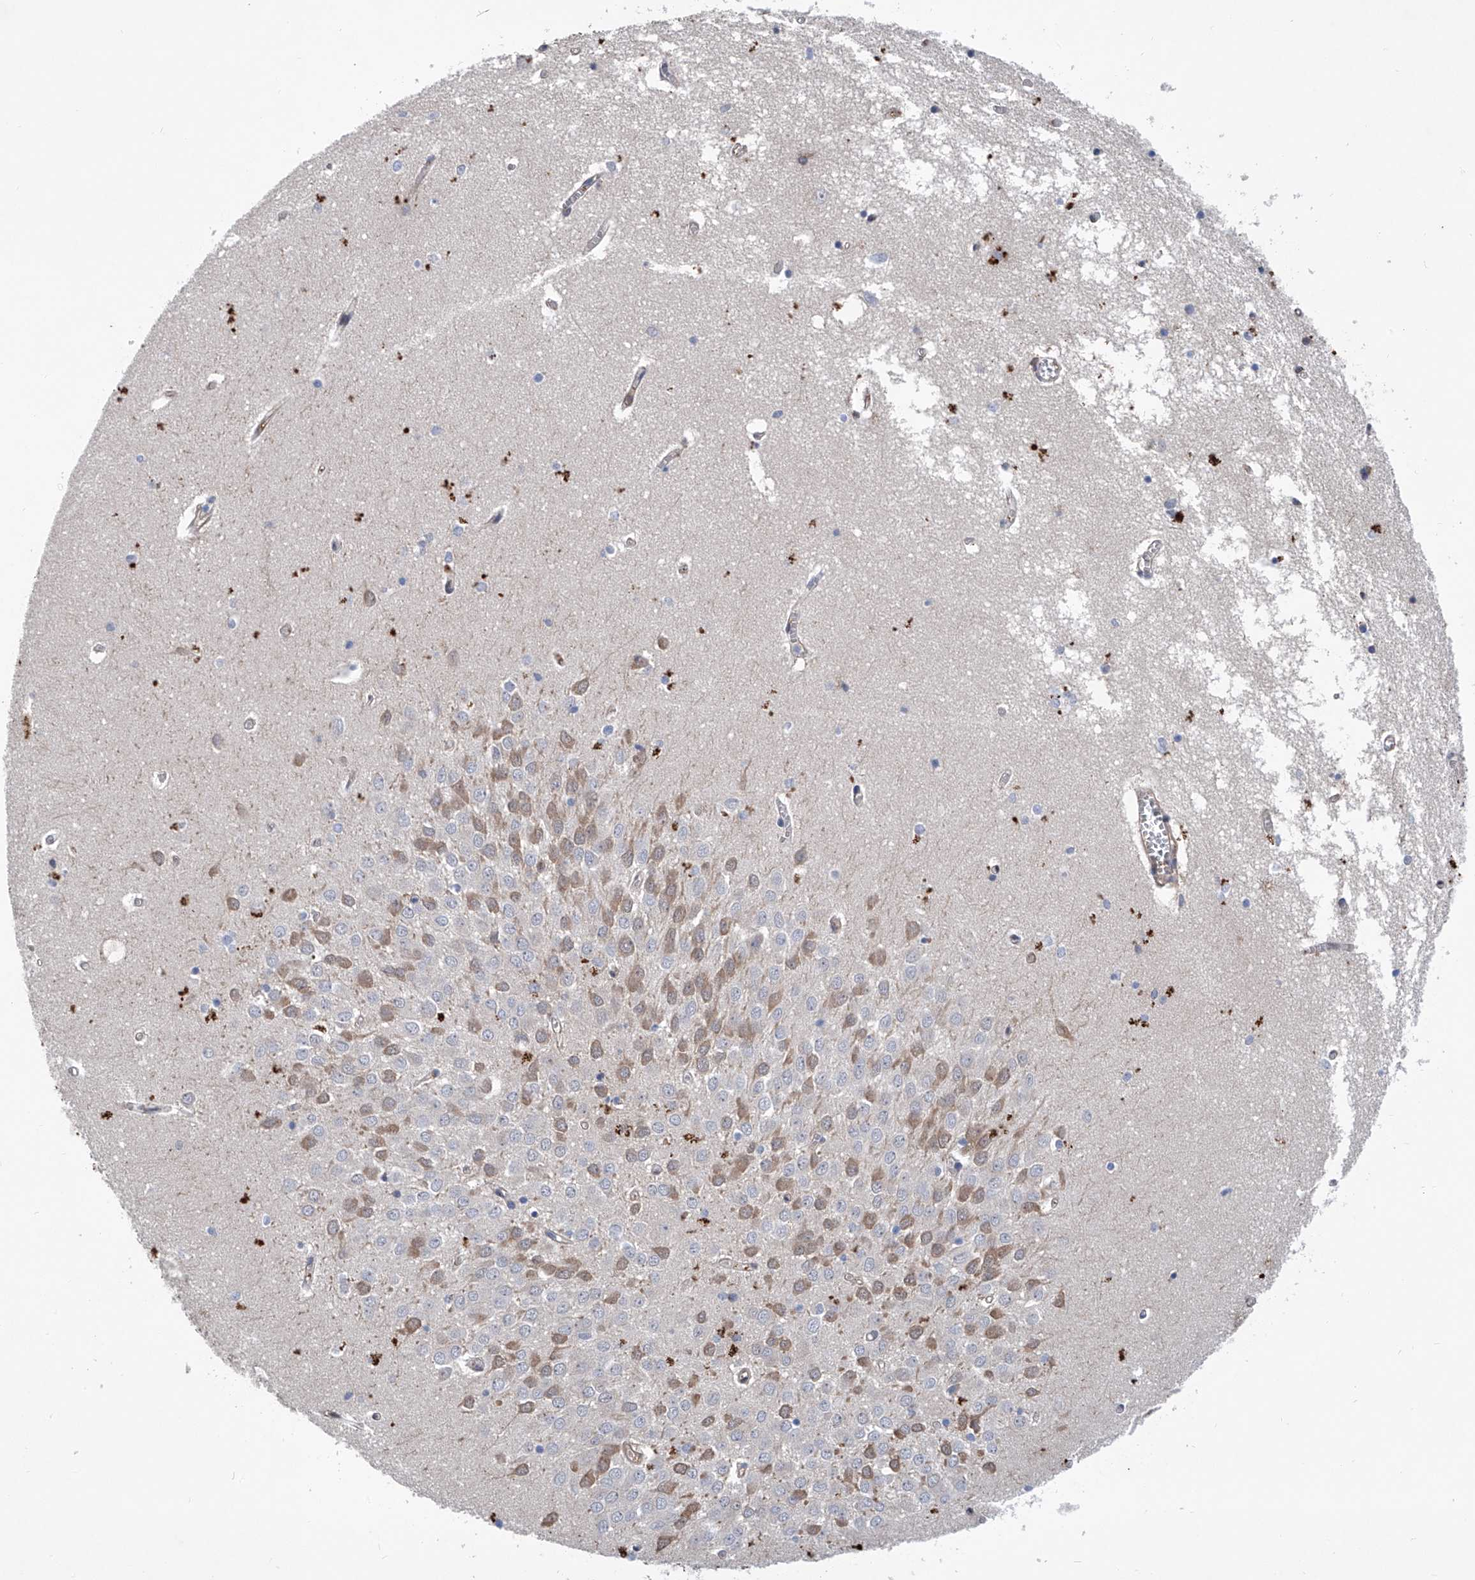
{"staining": {"intensity": "negative", "quantity": "none", "location": "none"}, "tissue": "hippocampus", "cell_type": "Glial cells", "image_type": "normal", "snomed": [{"axis": "morphology", "description": "Normal tissue, NOS"}, {"axis": "topography", "description": "Hippocampus"}], "caption": "Histopathology image shows no significant protein expression in glial cells of benign hippocampus.", "gene": "ASCC3", "patient": {"sex": "male", "age": 70}}